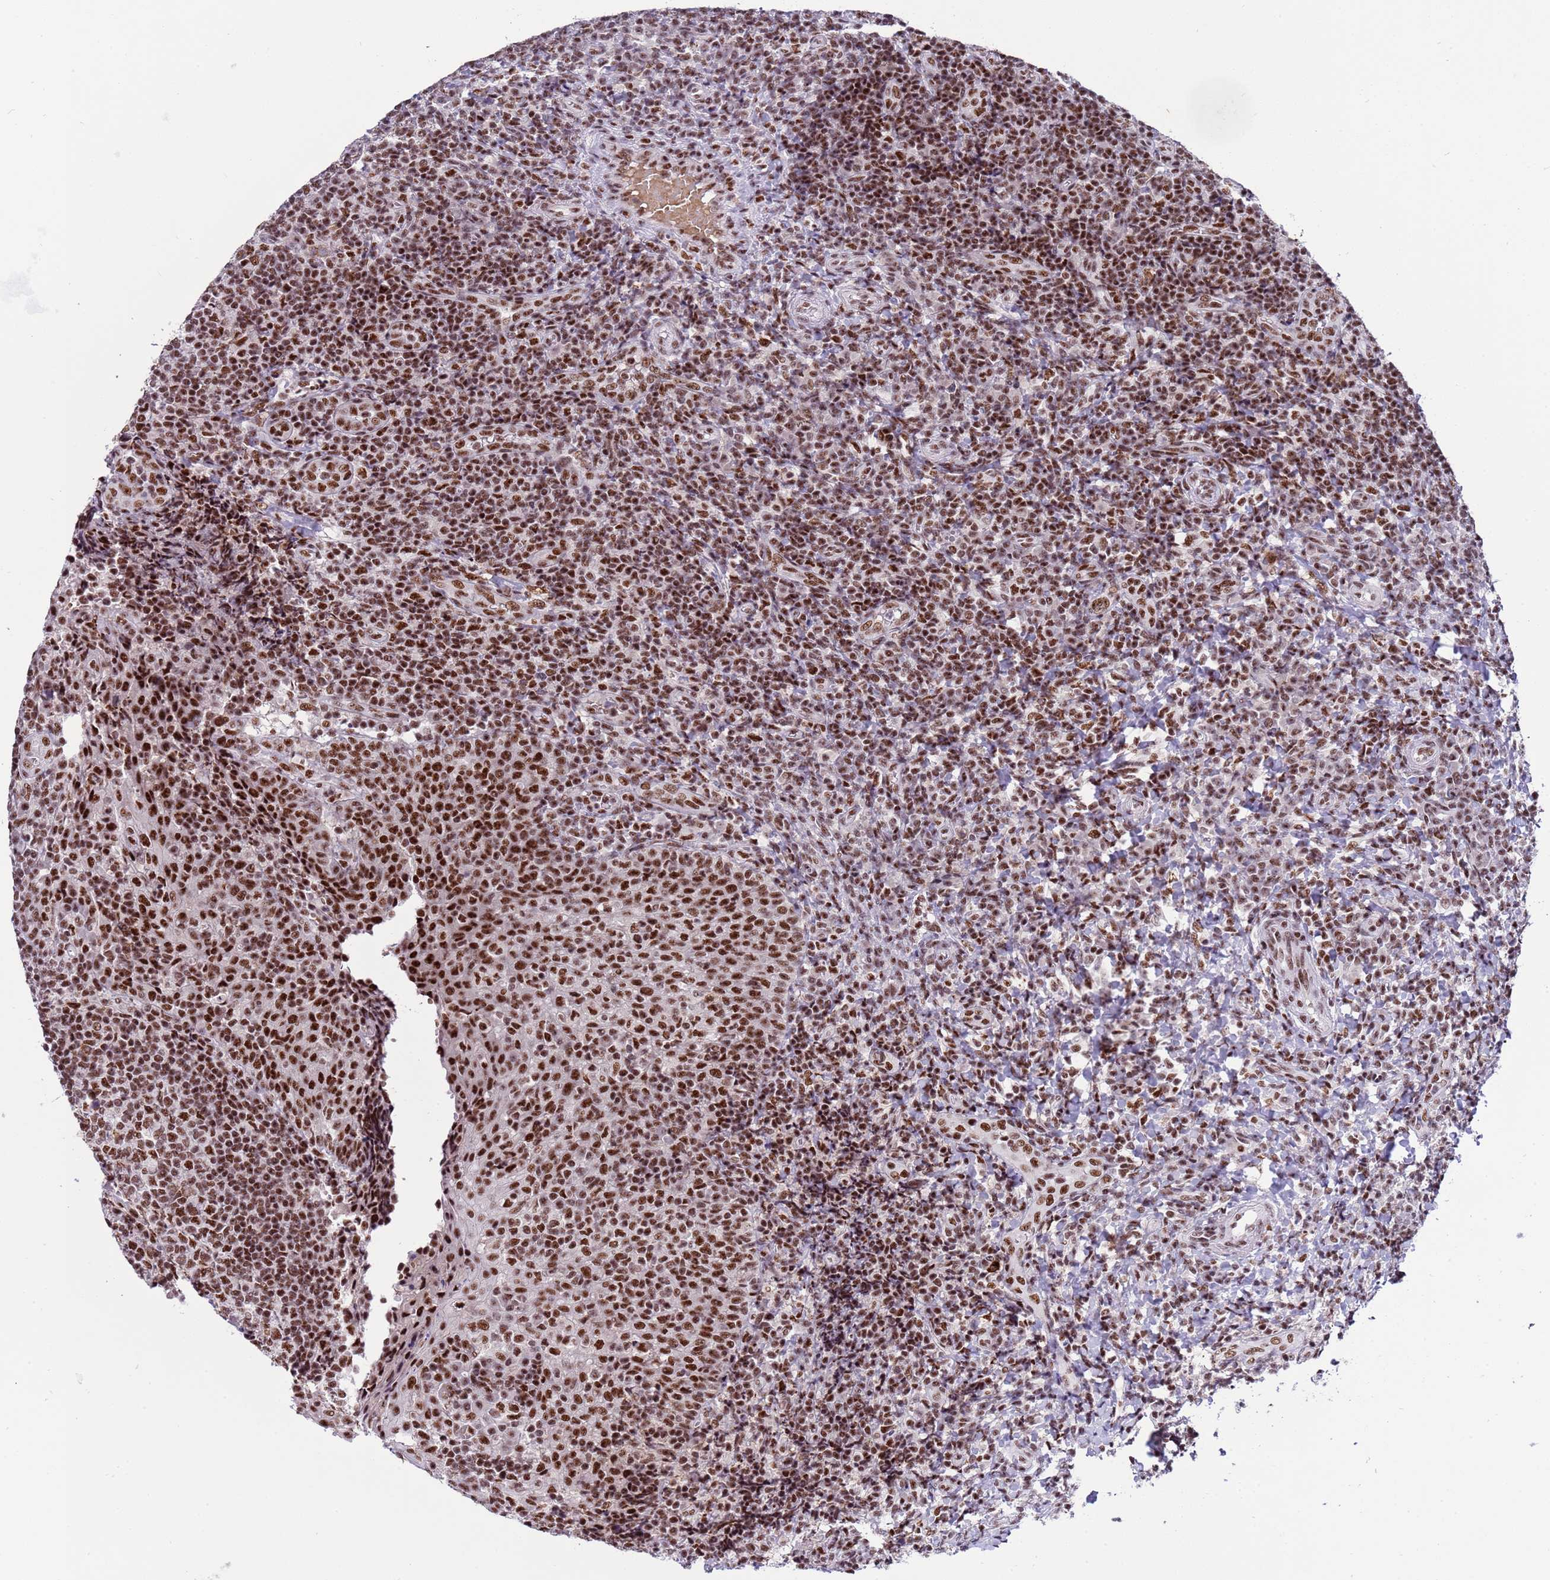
{"staining": {"intensity": "strong", "quantity": ">75%", "location": "nuclear"}, "tissue": "tonsil", "cell_type": "Germinal center cells", "image_type": "normal", "snomed": [{"axis": "morphology", "description": "Normal tissue, NOS"}, {"axis": "topography", "description": "Tonsil"}], "caption": "Strong nuclear protein positivity is present in about >75% of germinal center cells in tonsil. The staining is performed using DAB (3,3'-diaminobenzidine) brown chromogen to label protein expression. The nuclei are counter-stained blue using hematoxylin.", "gene": "THOC2", "patient": {"sex": "female", "age": 19}}